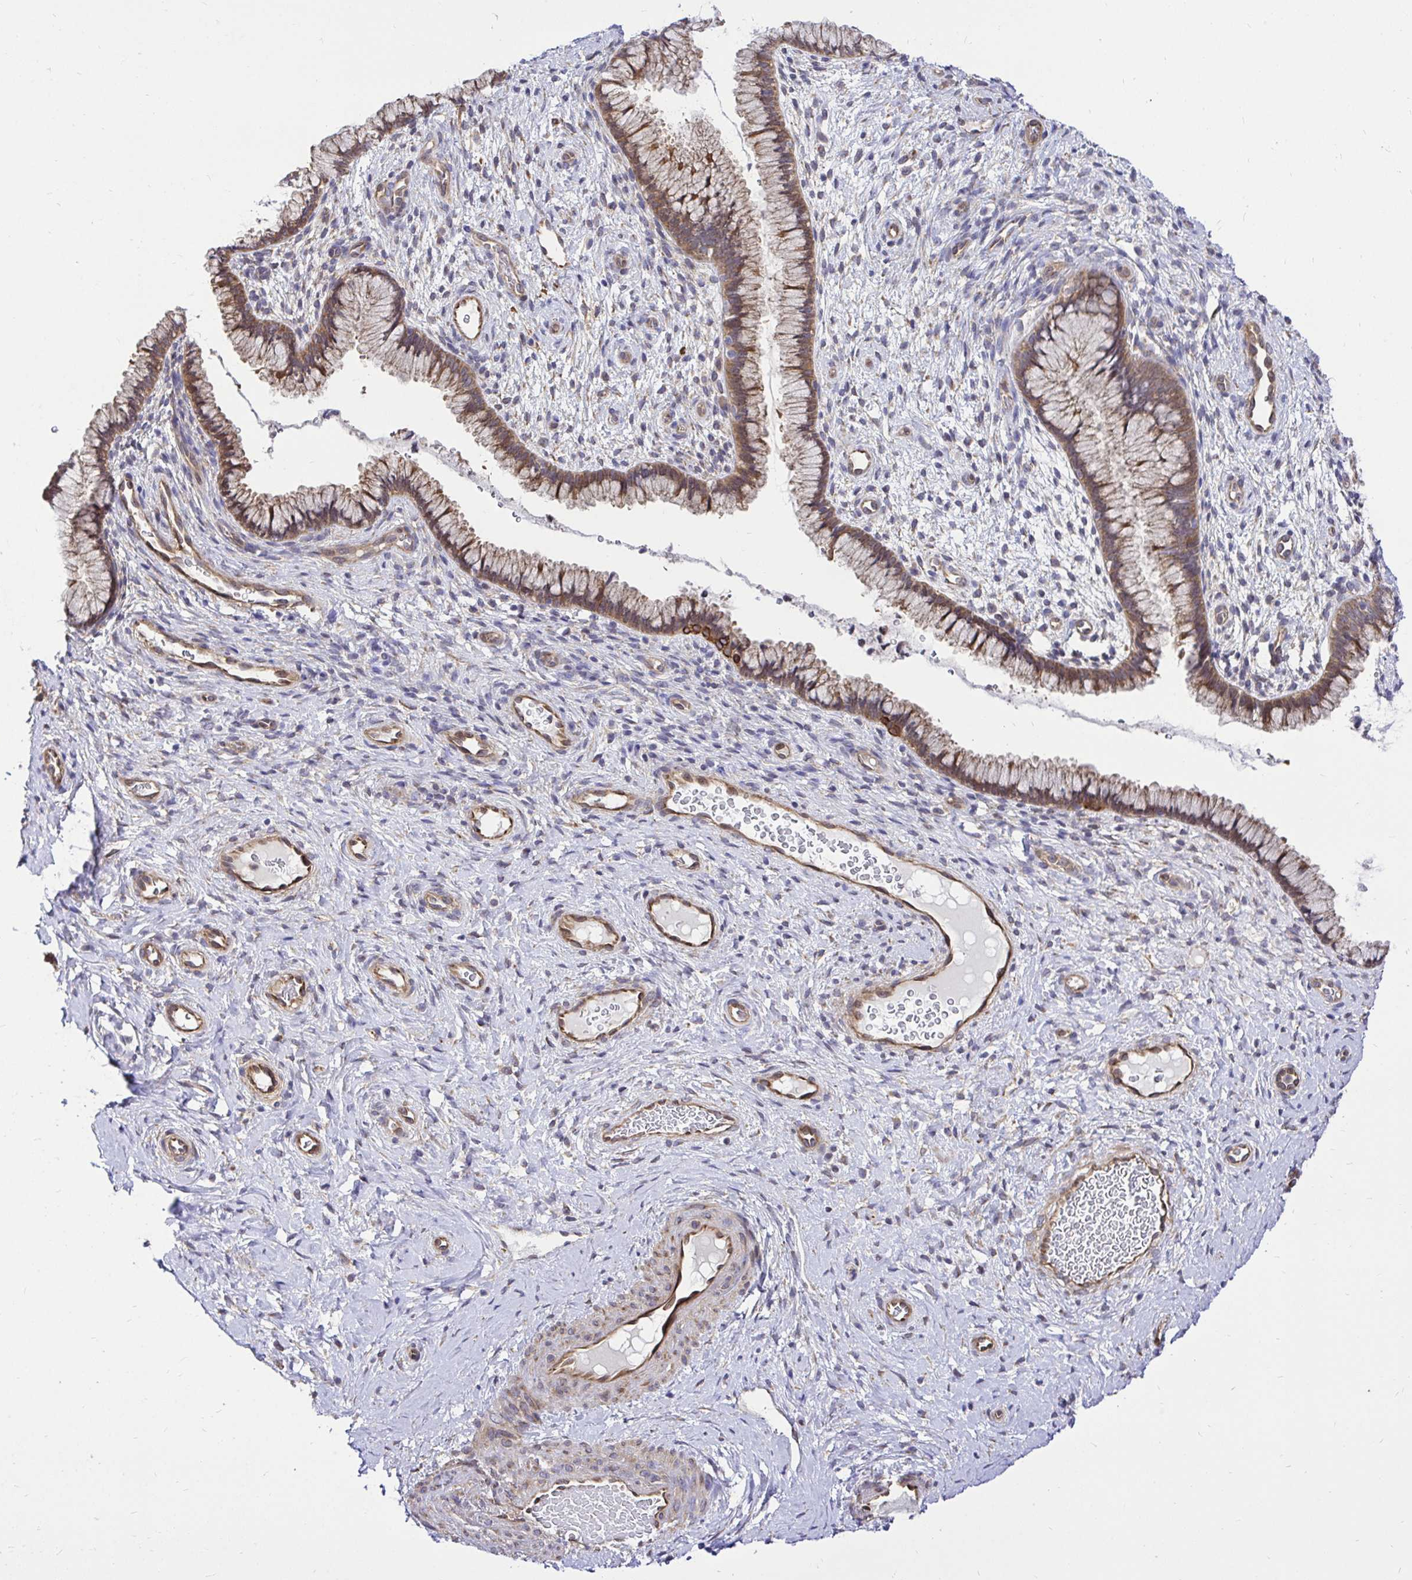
{"staining": {"intensity": "moderate", "quantity": ">75%", "location": "cytoplasmic/membranous"}, "tissue": "cervix", "cell_type": "Glandular cells", "image_type": "normal", "snomed": [{"axis": "morphology", "description": "Normal tissue, NOS"}, {"axis": "topography", "description": "Cervix"}], "caption": "Immunohistochemical staining of normal cervix reveals >75% levels of moderate cytoplasmic/membranous protein positivity in about >75% of glandular cells.", "gene": "CCDC122", "patient": {"sex": "female", "age": 34}}